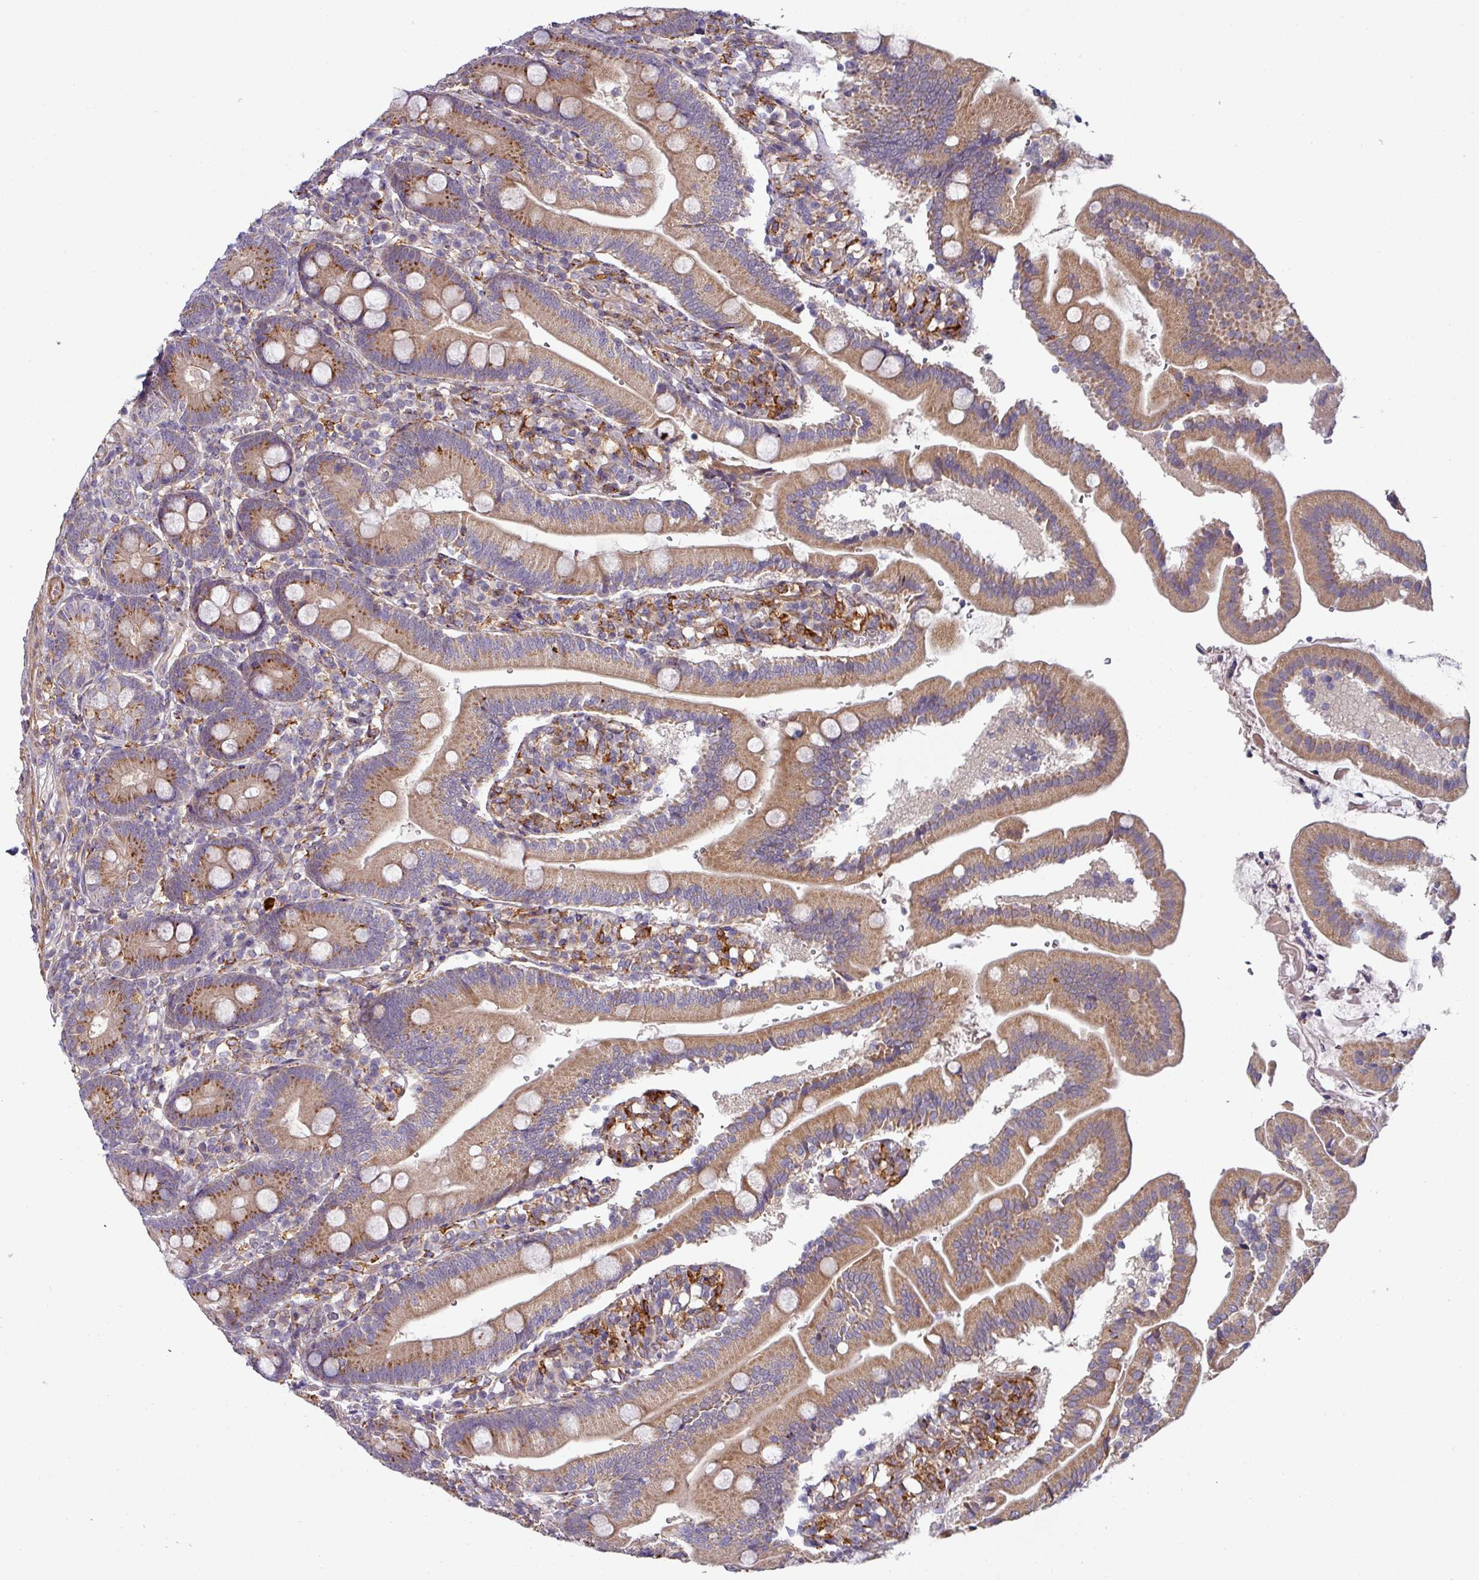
{"staining": {"intensity": "moderate", "quantity": ">75%", "location": "cytoplasmic/membranous"}, "tissue": "duodenum", "cell_type": "Glandular cells", "image_type": "normal", "snomed": [{"axis": "morphology", "description": "Normal tissue, NOS"}, {"axis": "topography", "description": "Duodenum"}], "caption": "Immunohistochemical staining of benign duodenum demonstrates medium levels of moderate cytoplasmic/membranous staining in approximately >75% of glandular cells. The staining was performed using DAB (3,3'-diaminobenzidine), with brown indicating positive protein expression. Nuclei are stained blue with hematoxylin.", "gene": "ZNF268", "patient": {"sex": "female", "age": 67}}